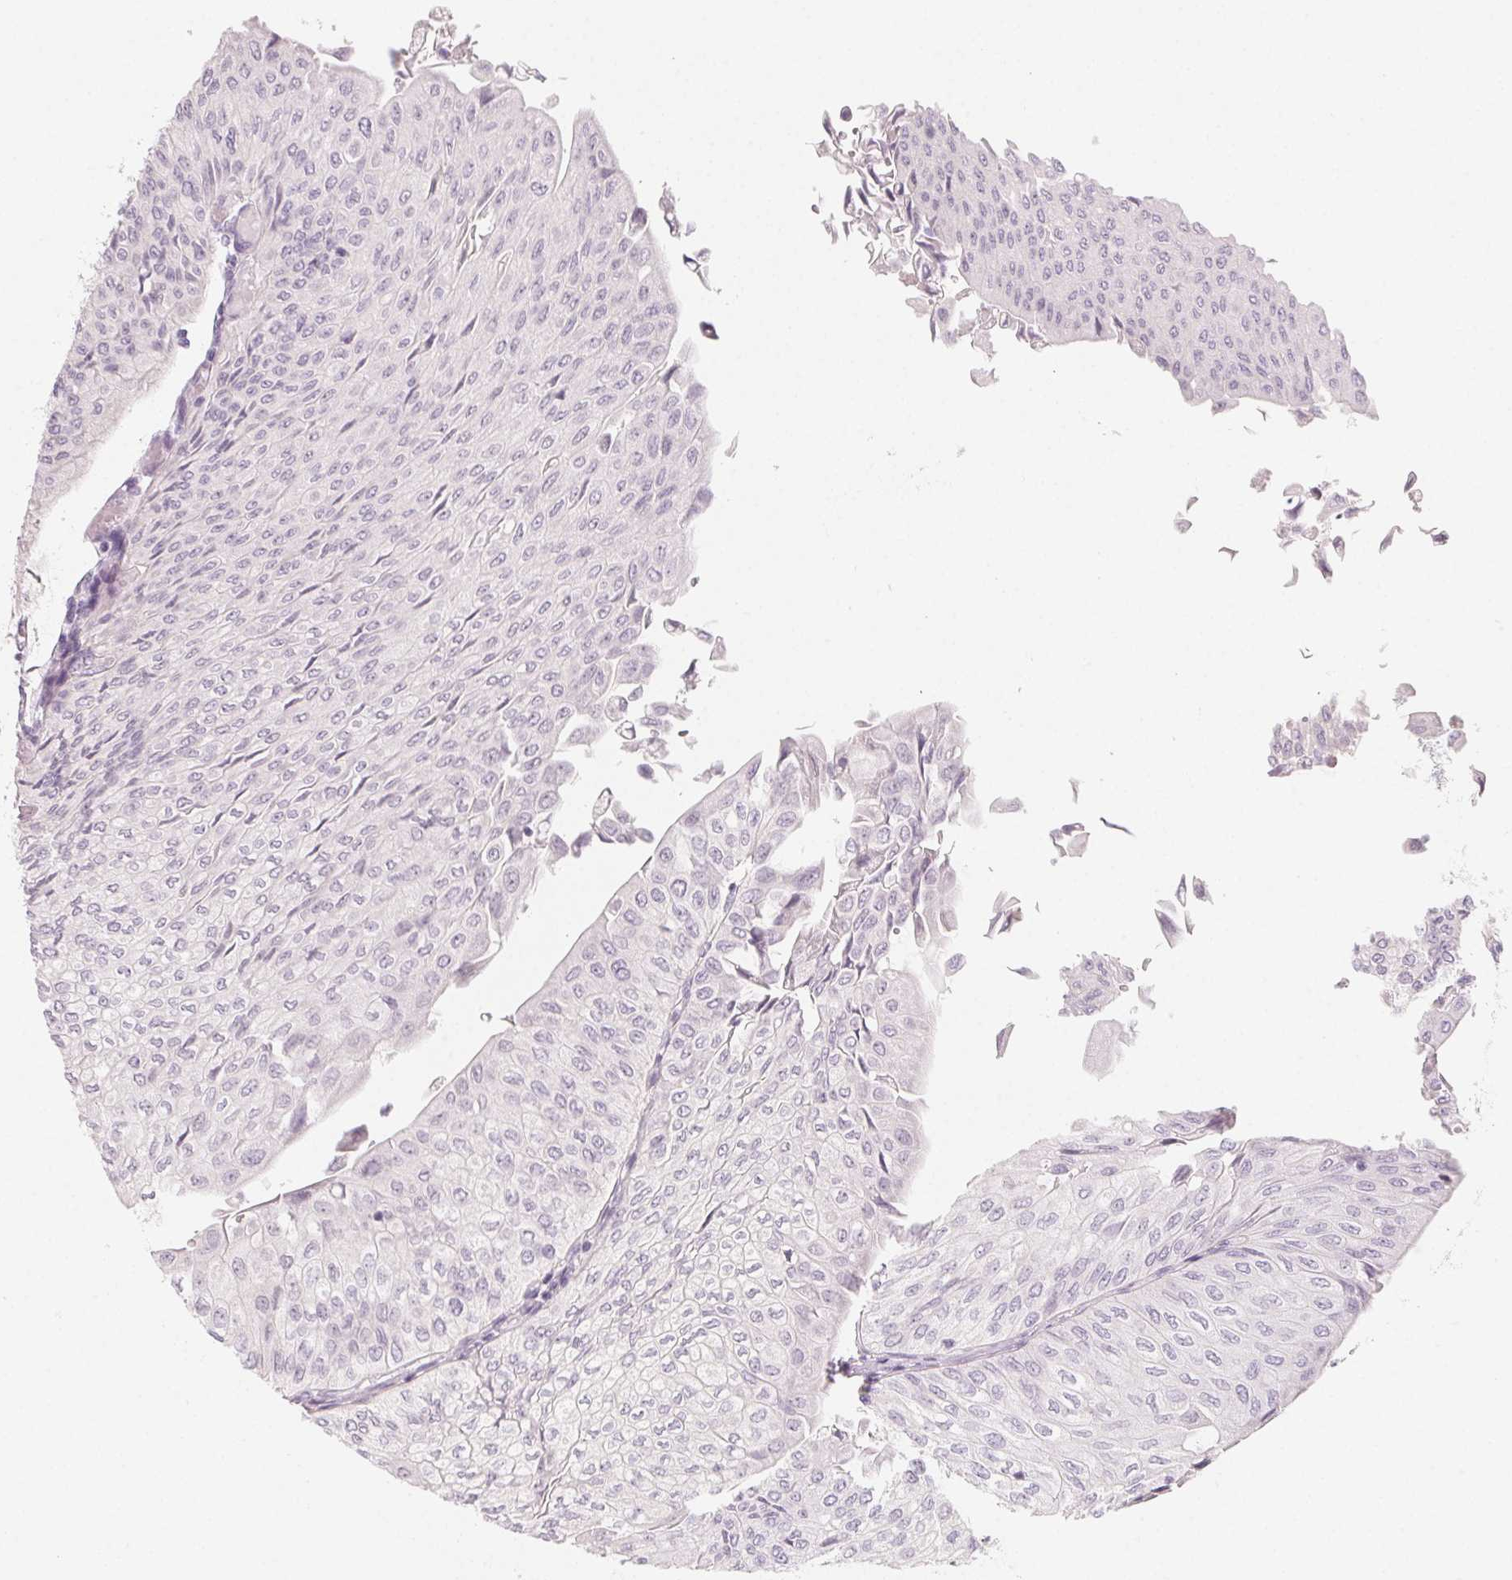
{"staining": {"intensity": "negative", "quantity": "none", "location": "none"}, "tissue": "urothelial cancer", "cell_type": "Tumor cells", "image_type": "cancer", "snomed": [{"axis": "morphology", "description": "Urothelial carcinoma, NOS"}, {"axis": "topography", "description": "Urinary bladder"}], "caption": "There is no significant positivity in tumor cells of transitional cell carcinoma.", "gene": "SH3GL2", "patient": {"sex": "male", "age": 62}}